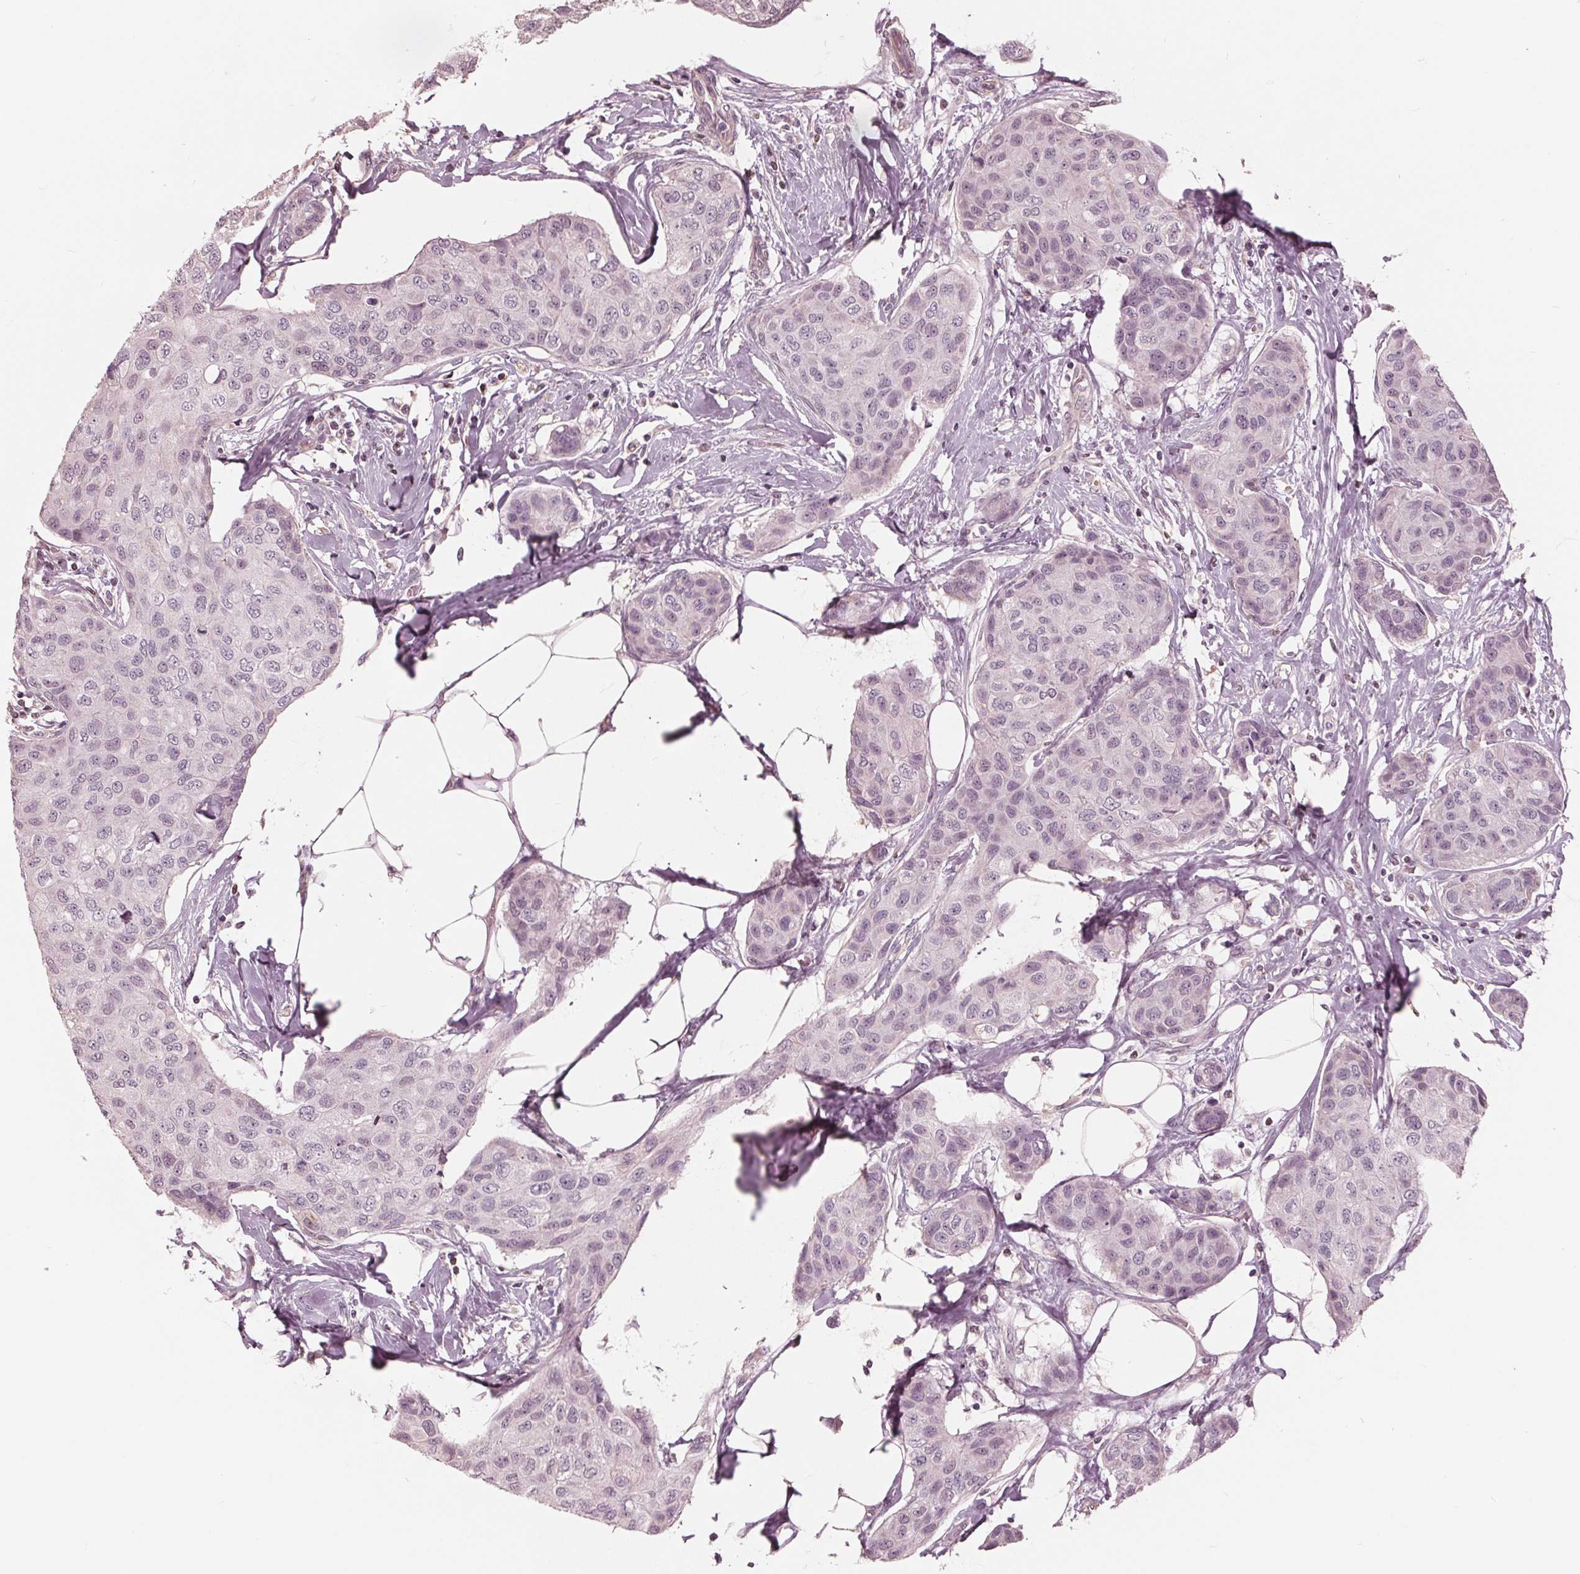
{"staining": {"intensity": "negative", "quantity": "none", "location": "none"}, "tissue": "breast cancer", "cell_type": "Tumor cells", "image_type": "cancer", "snomed": [{"axis": "morphology", "description": "Duct carcinoma"}, {"axis": "topography", "description": "Breast"}], "caption": "A high-resolution histopathology image shows immunohistochemistry staining of breast cancer, which exhibits no significant expression in tumor cells.", "gene": "ING3", "patient": {"sex": "female", "age": 80}}